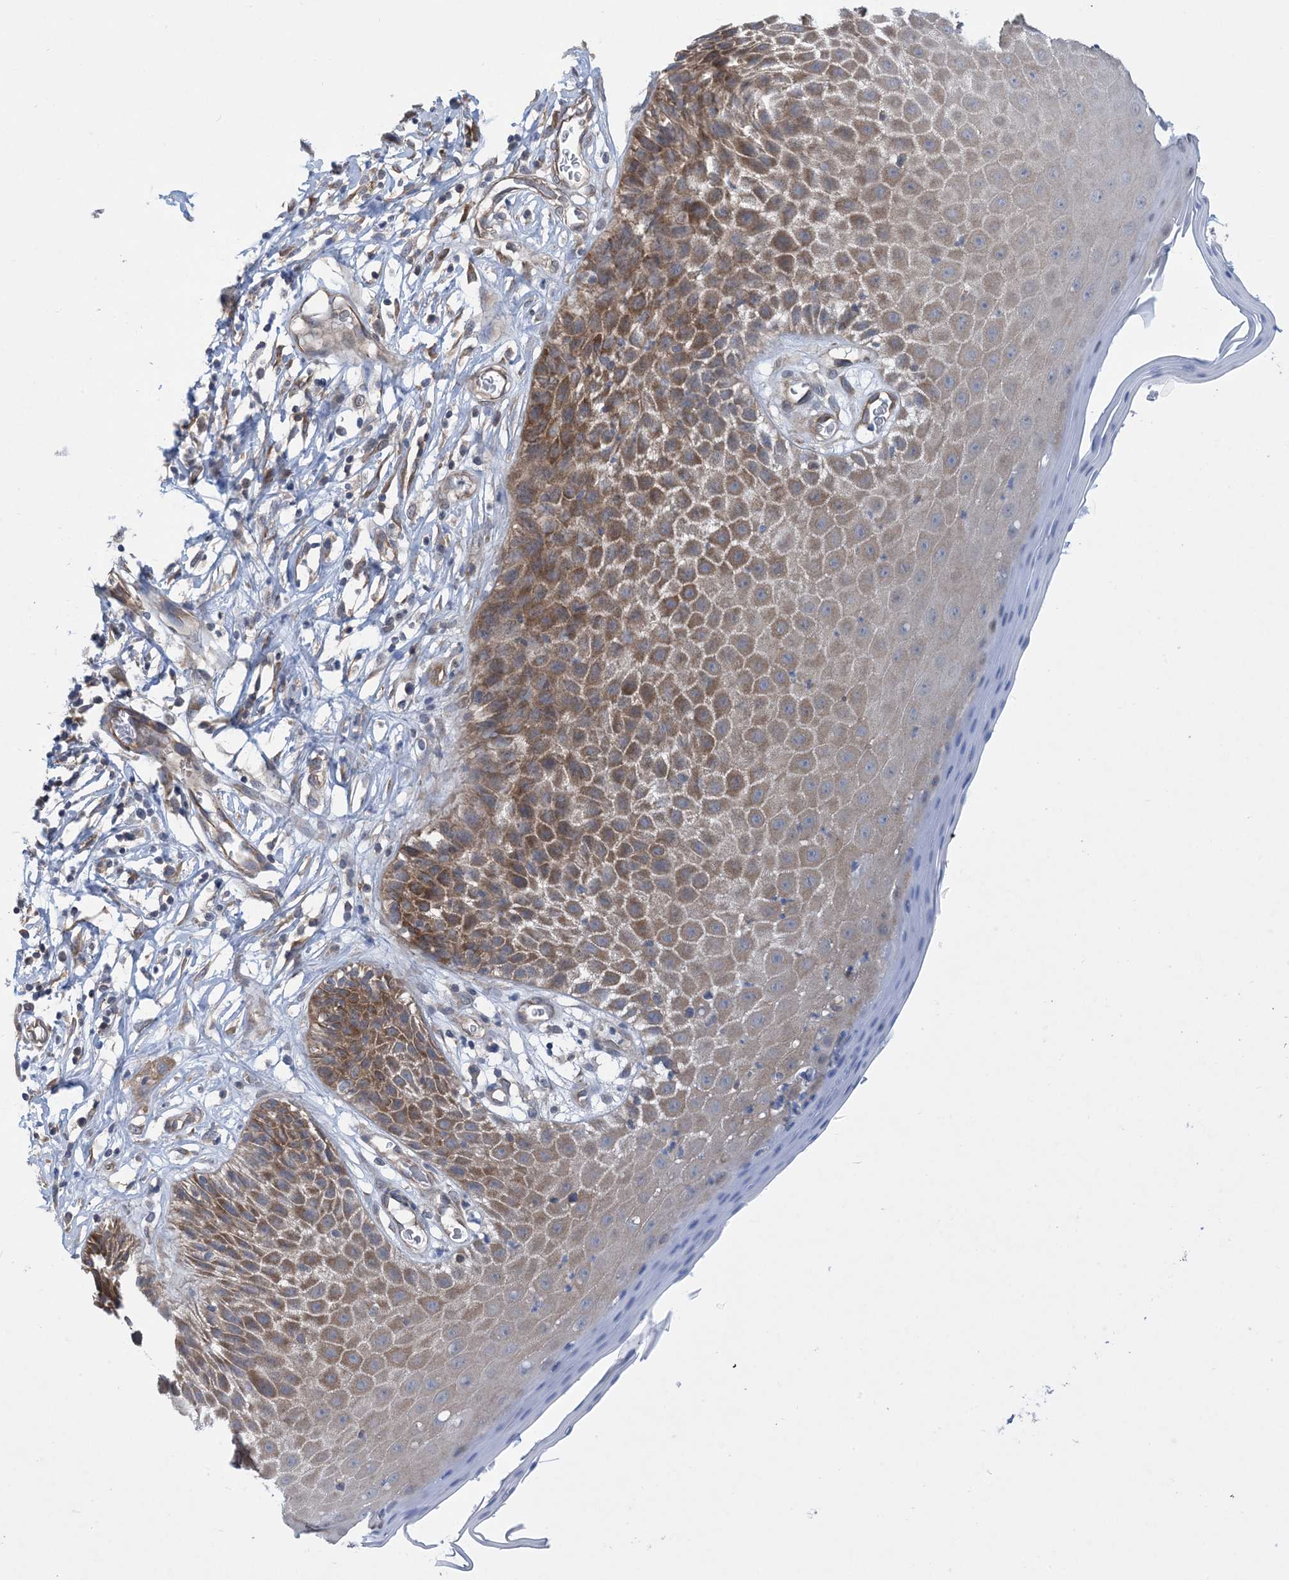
{"staining": {"intensity": "moderate", "quantity": ">75%", "location": "cytoplasmic/membranous"}, "tissue": "skin", "cell_type": "Epidermal cells", "image_type": "normal", "snomed": [{"axis": "morphology", "description": "Normal tissue, NOS"}, {"axis": "topography", "description": "Vulva"}], "caption": "Immunohistochemical staining of unremarkable human skin exhibits medium levels of moderate cytoplasmic/membranous expression in approximately >75% of epidermal cells.", "gene": "EHBP1", "patient": {"sex": "female", "age": 68}}